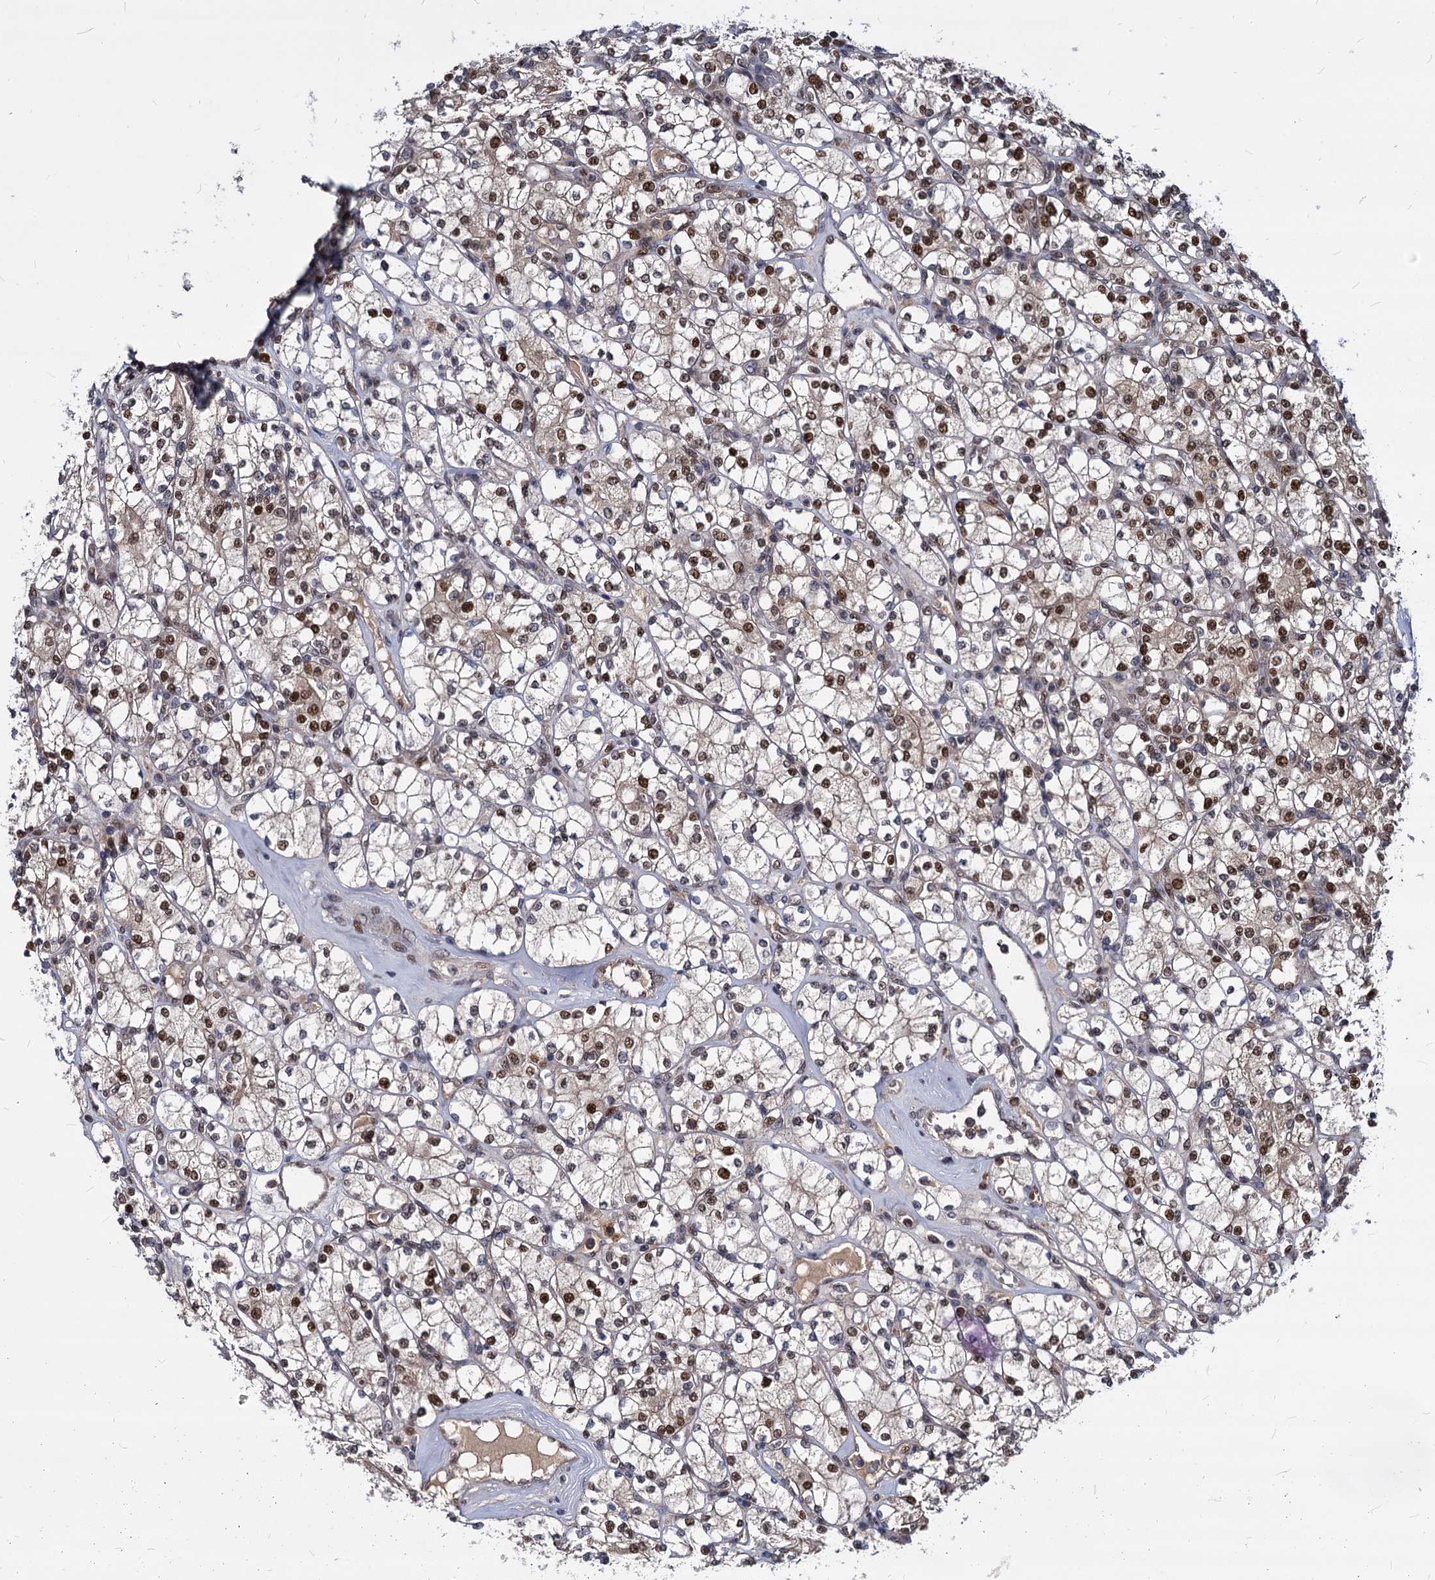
{"staining": {"intensity": "strong", "quantity": "25%-75%", "location": "nuclear"}, "tissue": "renal cancer", "cell_type": "Tumor cells", "image_type": "cancer", "snomed": [{"axis": "morphology", "description": "Adenocarcinoma, NOS"}, {"axis": "topography", "description": "Kidney"}], "caption": "A brown stain shows strong nuclear positivity of a protein in human renal cancer (adenocarcinoma) tumor cells.", "gene": "MAML2", "patient": {"sex": "male", "age": 77}}